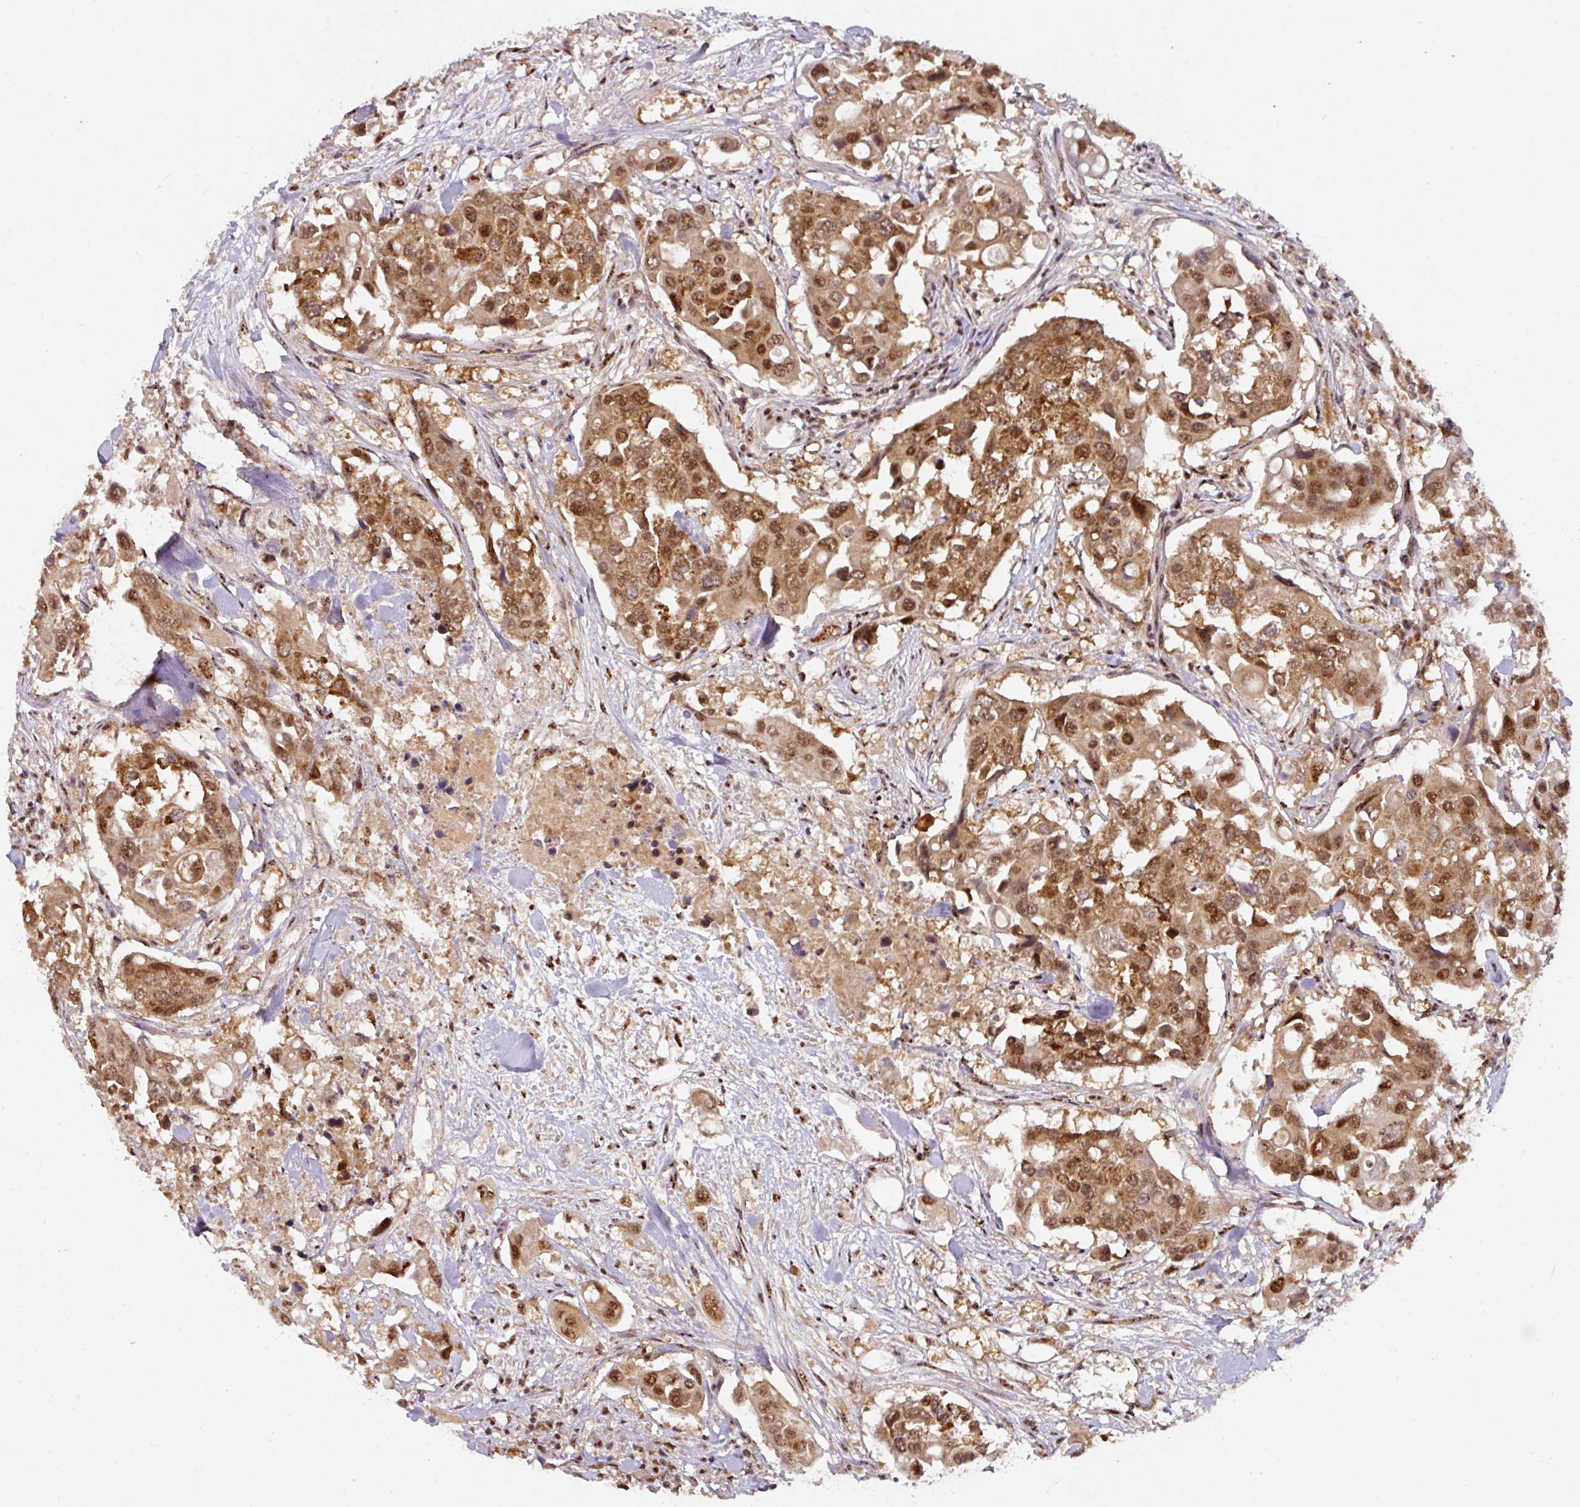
{"staining": {"intensity": "moderate", "quantity": ">75%", "location": "cytoplasmic/membranous,nuclear"}, "tissue": "colorectal cancer", "cell_type": "Tumor cells", "image_type": "cancer", "snomed": [{"axis": "morphology", "description": "Adenocarcinoma, NOS"}, {"axis": "topography", "description": "Colon"}], "caption": "An IHC histopathology image of tumor tissue is shown. Protein staining in brown shows moderate cytoplasmic/membranous and nuclear positivity in colorectal cancer (adenocarcinoma) within tumor cells.", "gene": "RANBP9", "patient": {"sex": "male", "age": 77}}